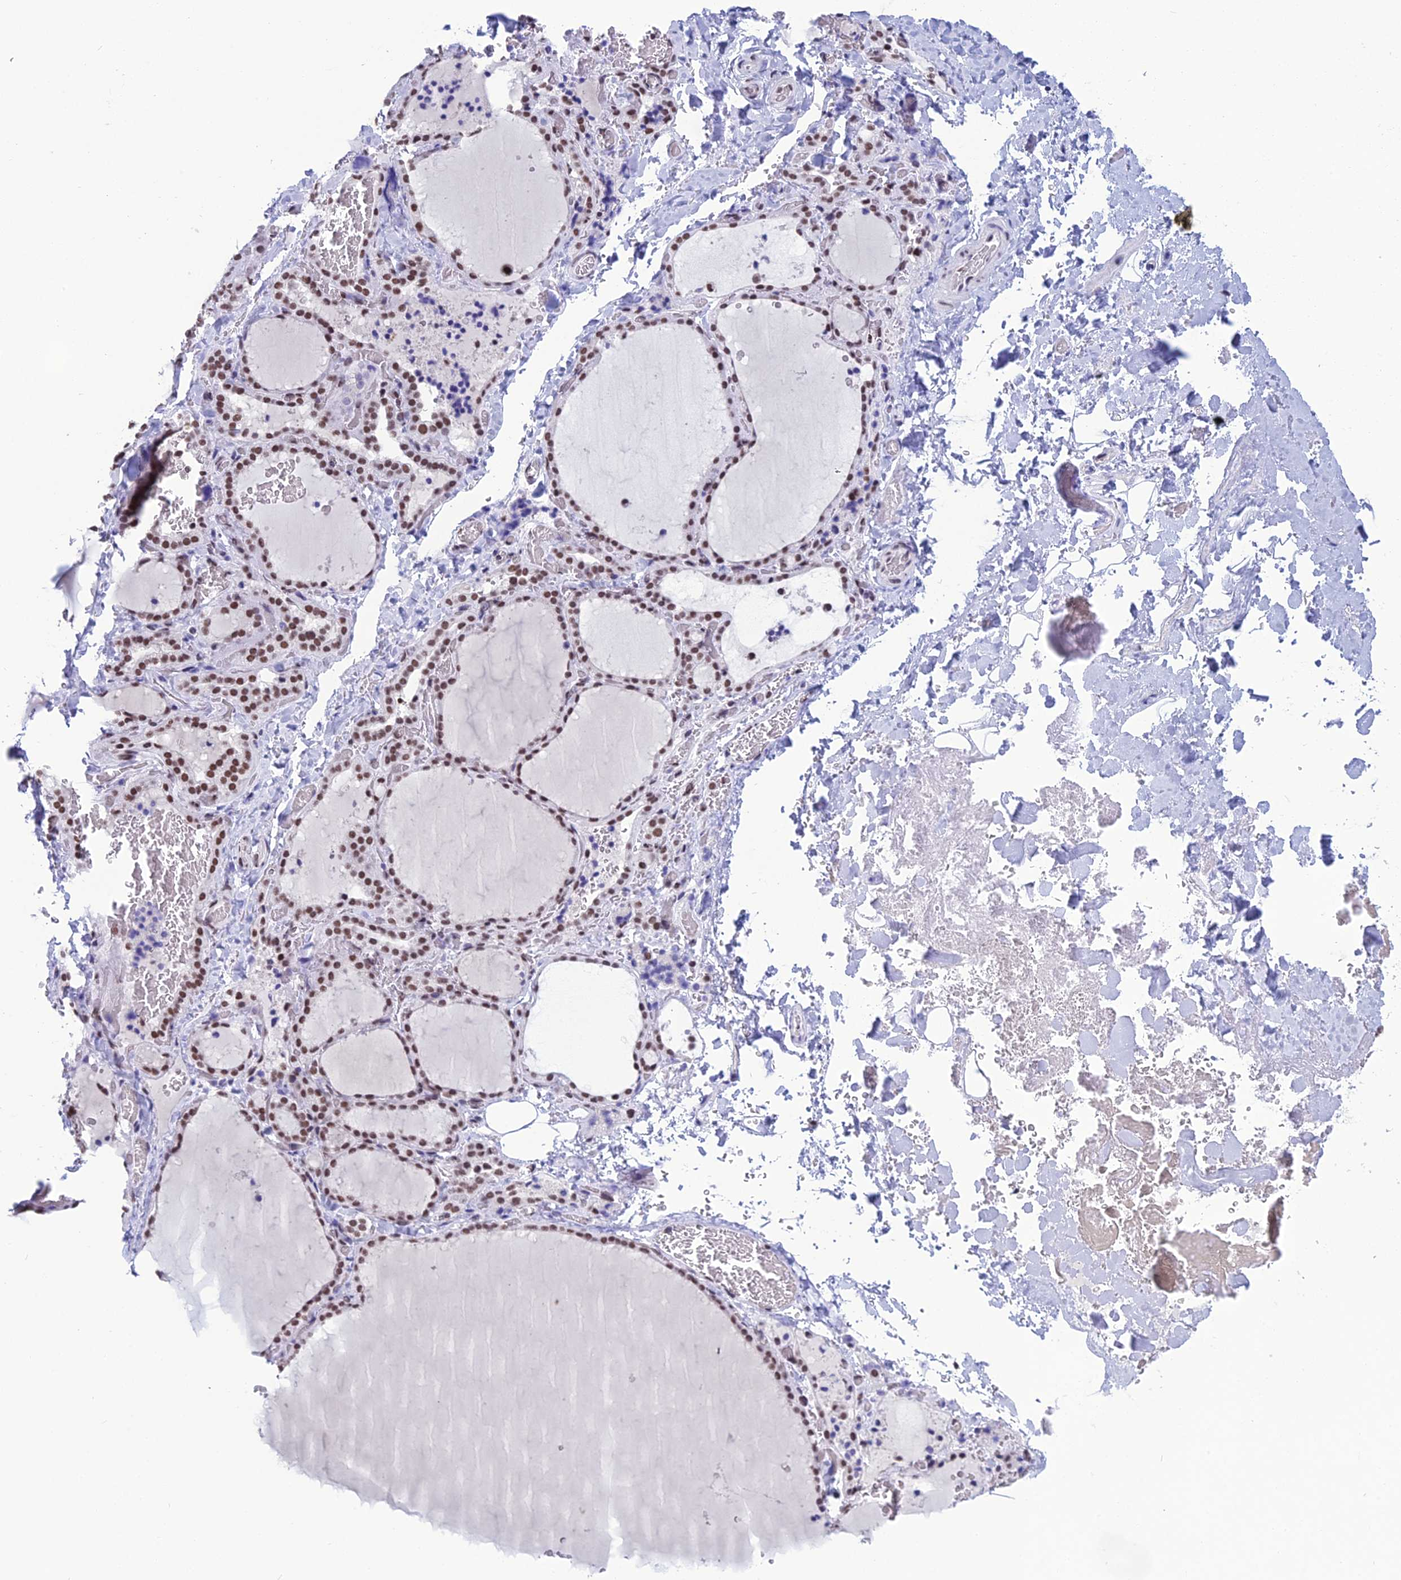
{"staining": {"intensity": "moderate", "quantity": ">75%", "location": "nuclear"}, "tissue": "thyroid gland", "cell_type": "Glandular cells", "image_type": "normal", "snomed": [{"axis": "morphology", "description": "Normal tissue, NOS"}, {"axis": "topography", "description": "Thyroid gland"}], "caption": "Human thyroid gland stained with a protein marker shows moderate staining in glandular cells.", "gene": "PRAMEF12", "patient": {"sex": "female", "age": 22}}